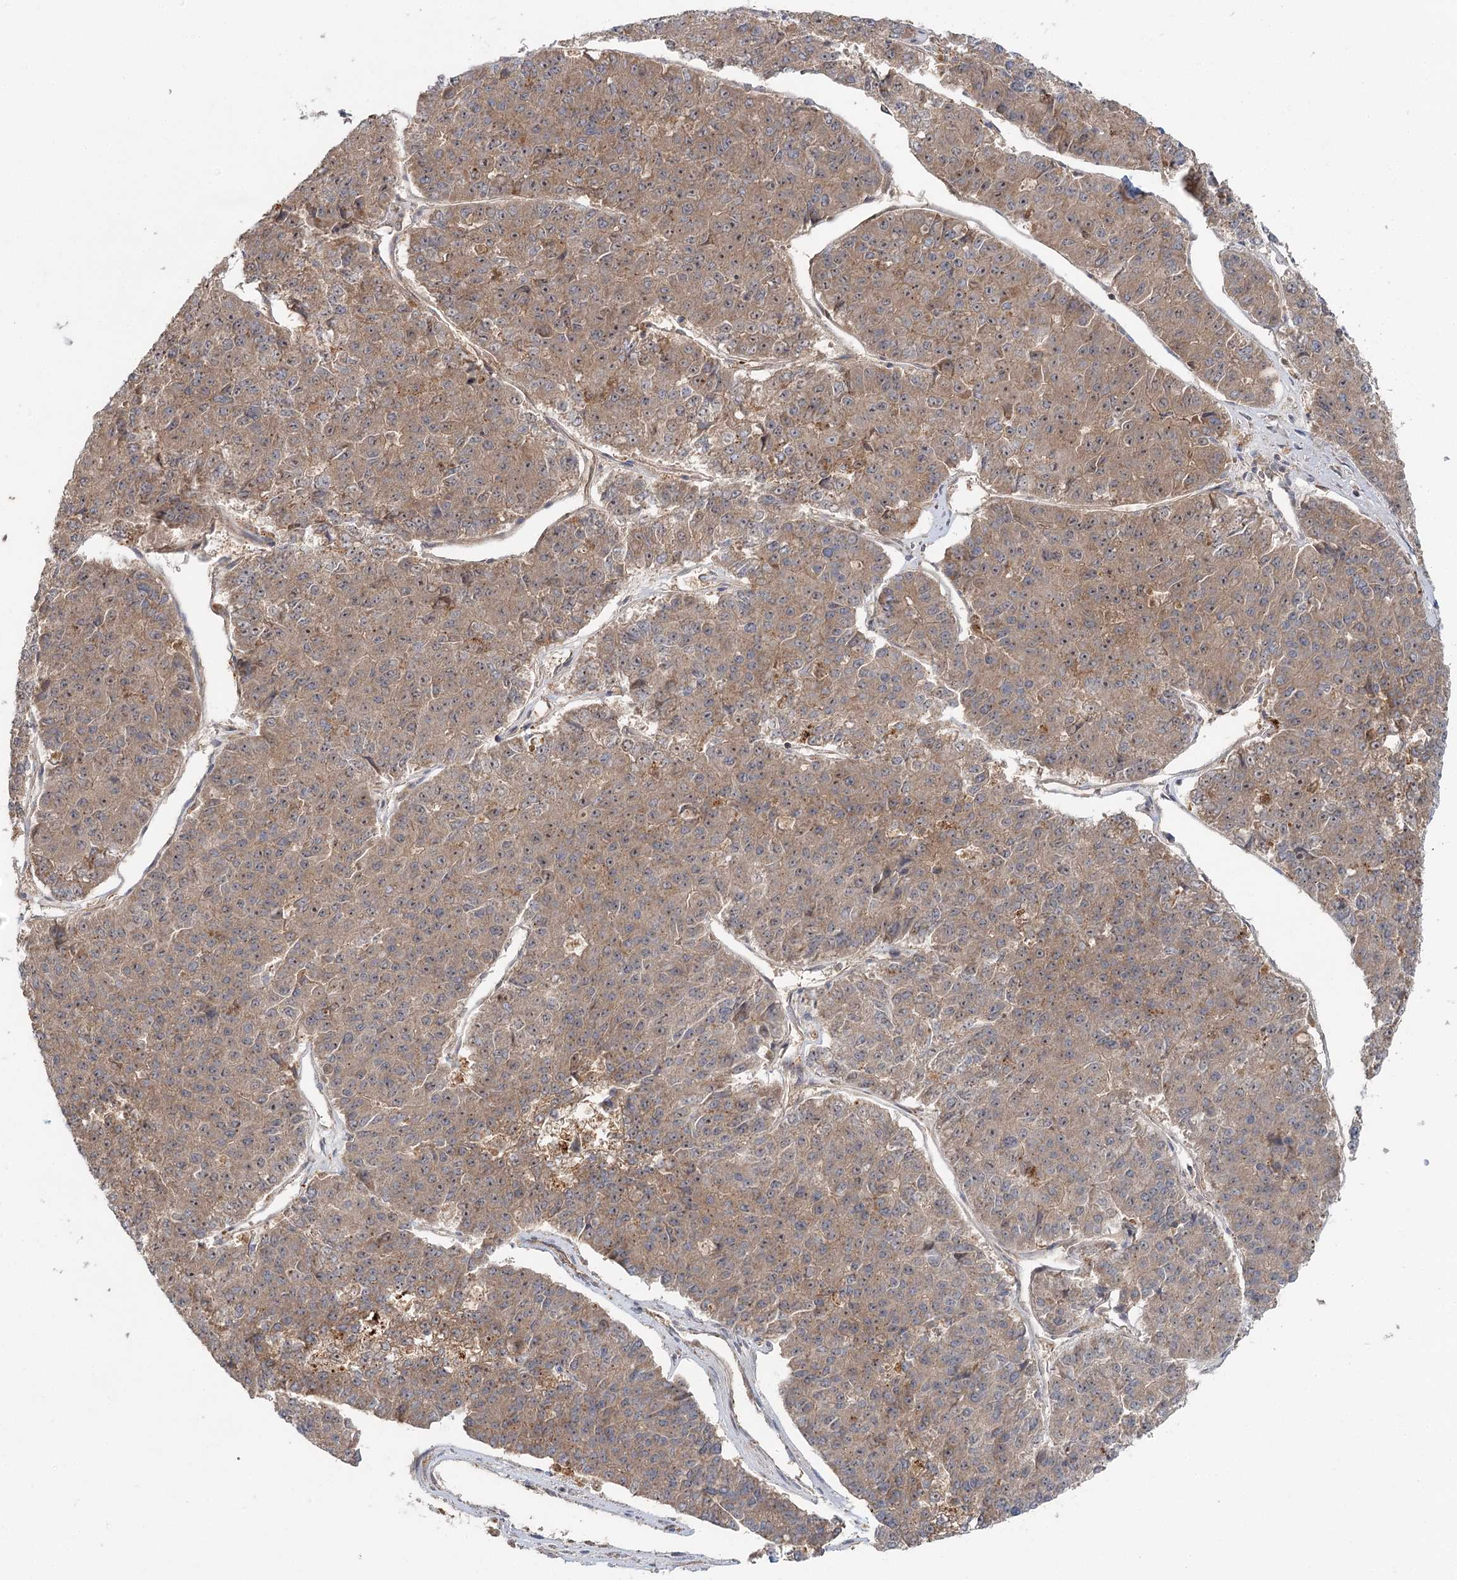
{"staining": {"intensity": "moderate", "quantity": ">75%", "location": "cytoplasmic/membranous"}, "tissue": "pancreatic cancer", "cell_type": "Tumor cells", "image_type": "cancer", "snomed": [{"axis": "morphology", "description": "Adenocarcinoma, NOS"}, {"axis": "topography", "description": "Pancreas"}], "caption": "A brown stain highlights moderate cytoplasmic/membranous positivity of a protein in pancreatic cancer (adenocarcinoma) tumor cells.", "gene": "RAPGEF6", "patient": {"sex": "male", "age": 50}}